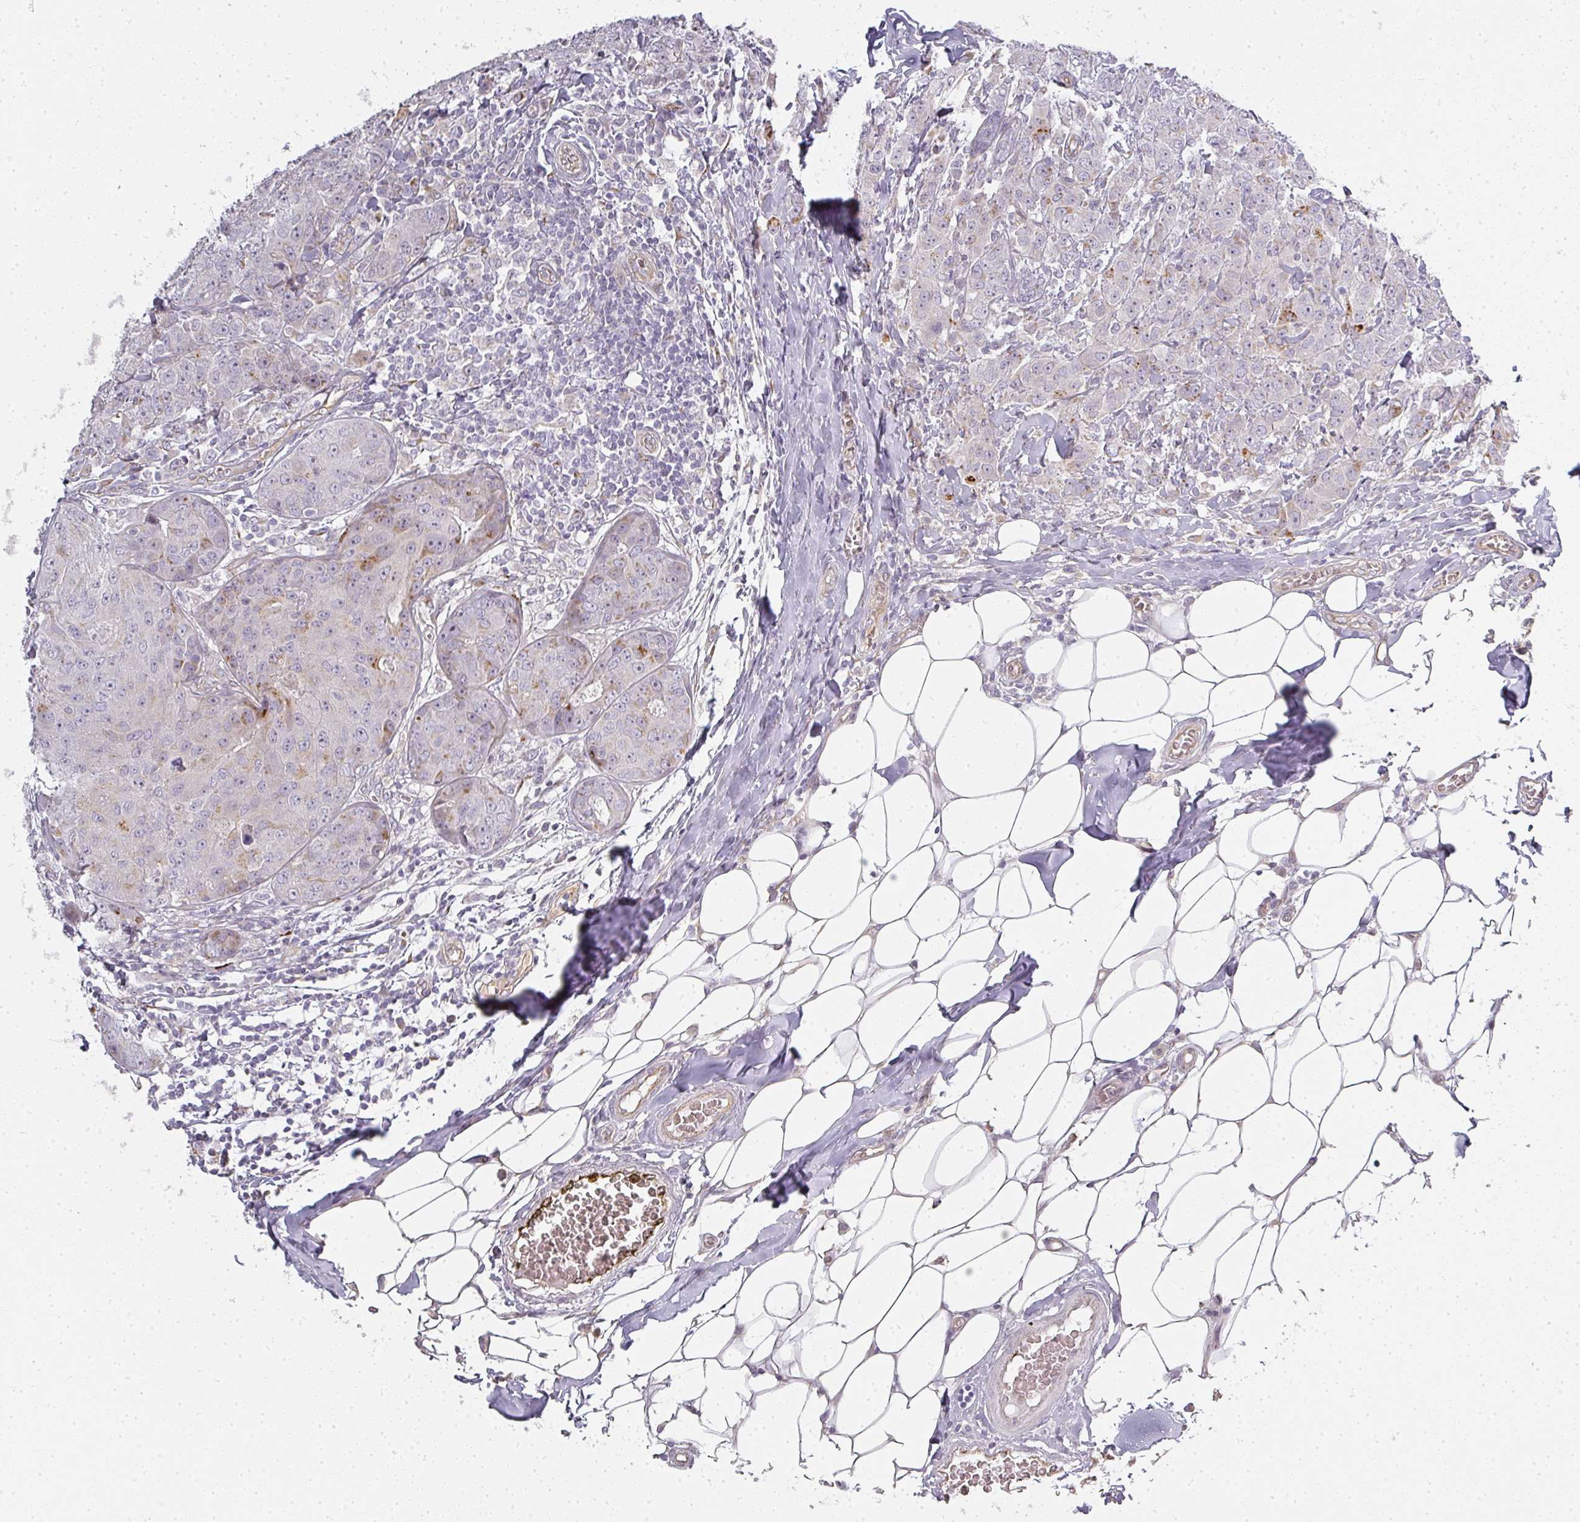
{"staining": {"intensity": "moderate", "quantity": "<25%", "location": "cytoplasmic/membranous"}, "tissue": "breast cancer", "cell_type": "Tumor cells", "image_type": "cancer", "snomed": [{"axis": "morphology", "description": "Duct carcinoma"}, {"axis": "topography", "description": "Breast"}], "caption": "This is an image of immunohistochemistry (IHC) staining of breast infiltrating ductal carcinoma, which shows moderate positivity in the cytoplasmic/membranous of tumor cells.", "gene": "ATP8B2", "patient": {"sex": "female", "age": 43}}